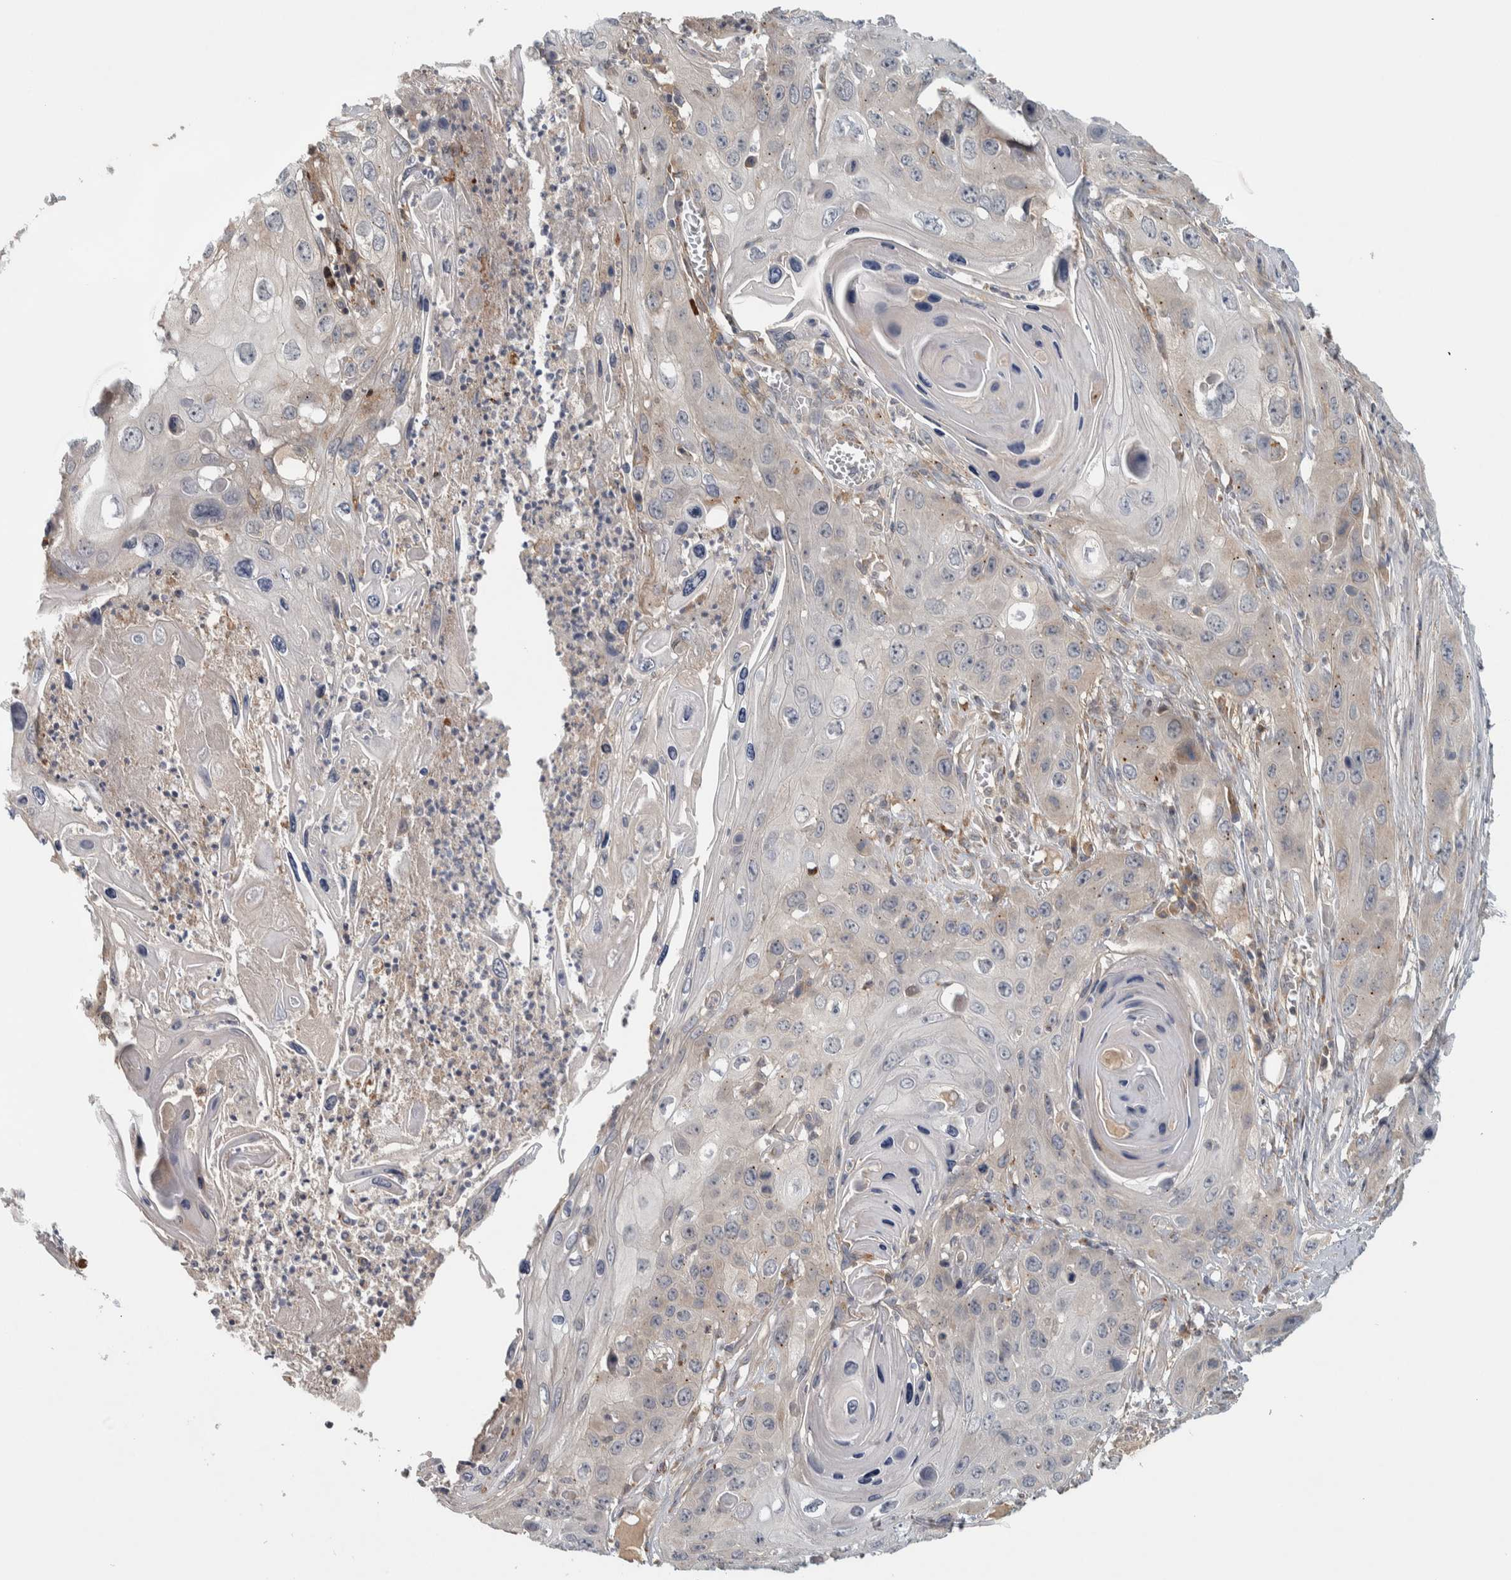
{"staining": {"intensity": "negative", "quantity": "none", "location": "none"}, "tissue": "skin cancer", "cell_type": "Tumor cells", "image_type": "cancer", "snomed": [{"axis": "morphology", "description": "Squamous cell carcinoma, NOS"}, {"axis": "topography", "description": "Skin"}], "caption": "Tumor cells show no significant protein positivity in skin cancer.", "gene": "ADPRM", "patient": {"sex": "male", "age": 55}}